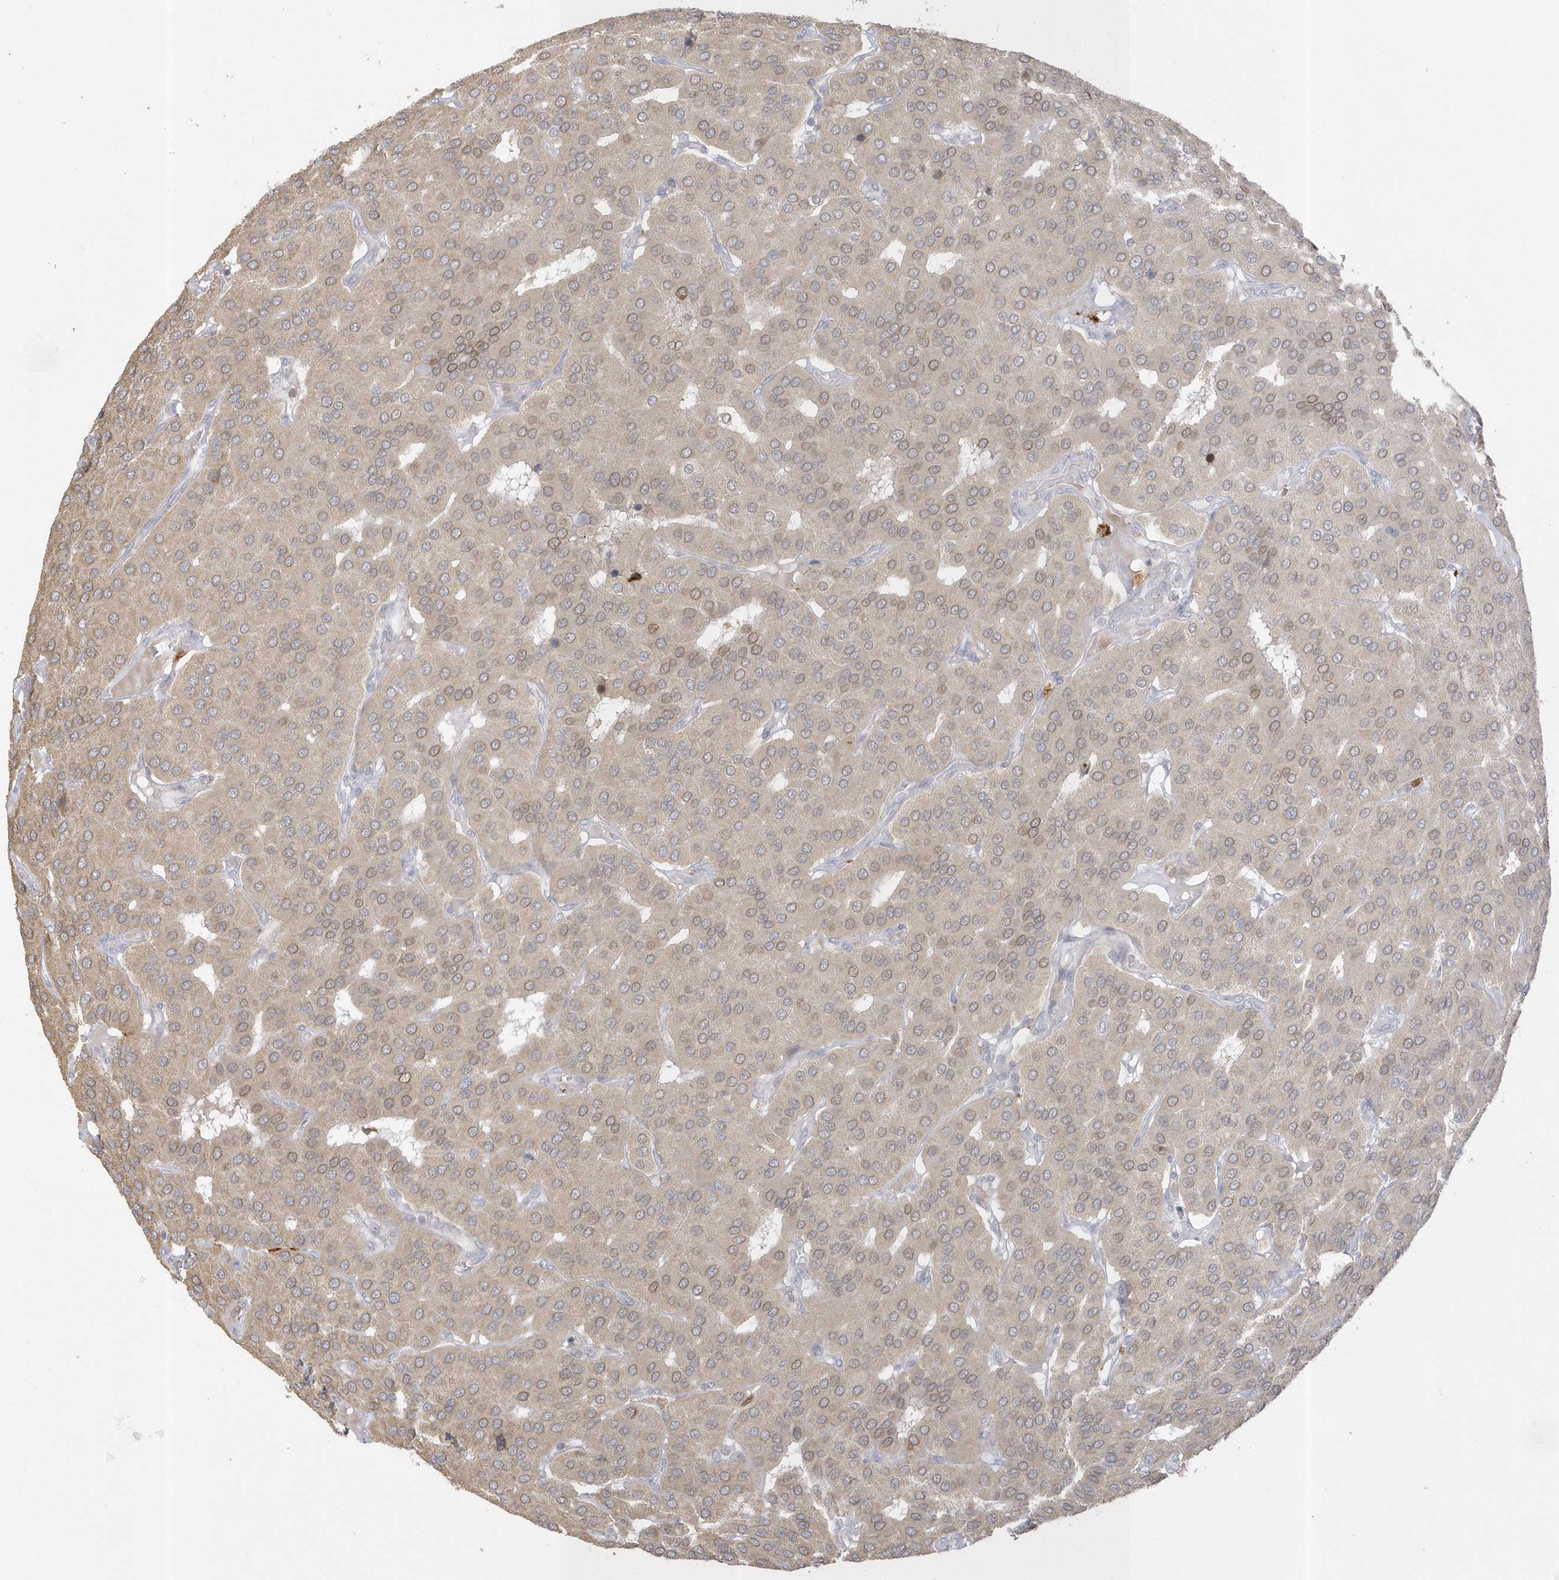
{"staining": {"intensity": "weak", "quantity": "25%-75%", "location": "nuclear"}, "tissue": "parathyroid gland", "cell_type": "Glandular cells", "image_type": "normal", "snomed": [{"axis": "morphology", "description": "Normal tissue, NOS"}, {"axis": "morphology", "description": "Adenoma, NOS"}, {"axis": "topography", "description": "Parathyroid gland"}], "caption": "Immunohistochemical staining of unremarkable parathyroid gland reveals weak nuclear protein staining in about 25%-75% of glandular cells.", "gene": "NAF1", "patient": {"sex": "female", "age": 86}}